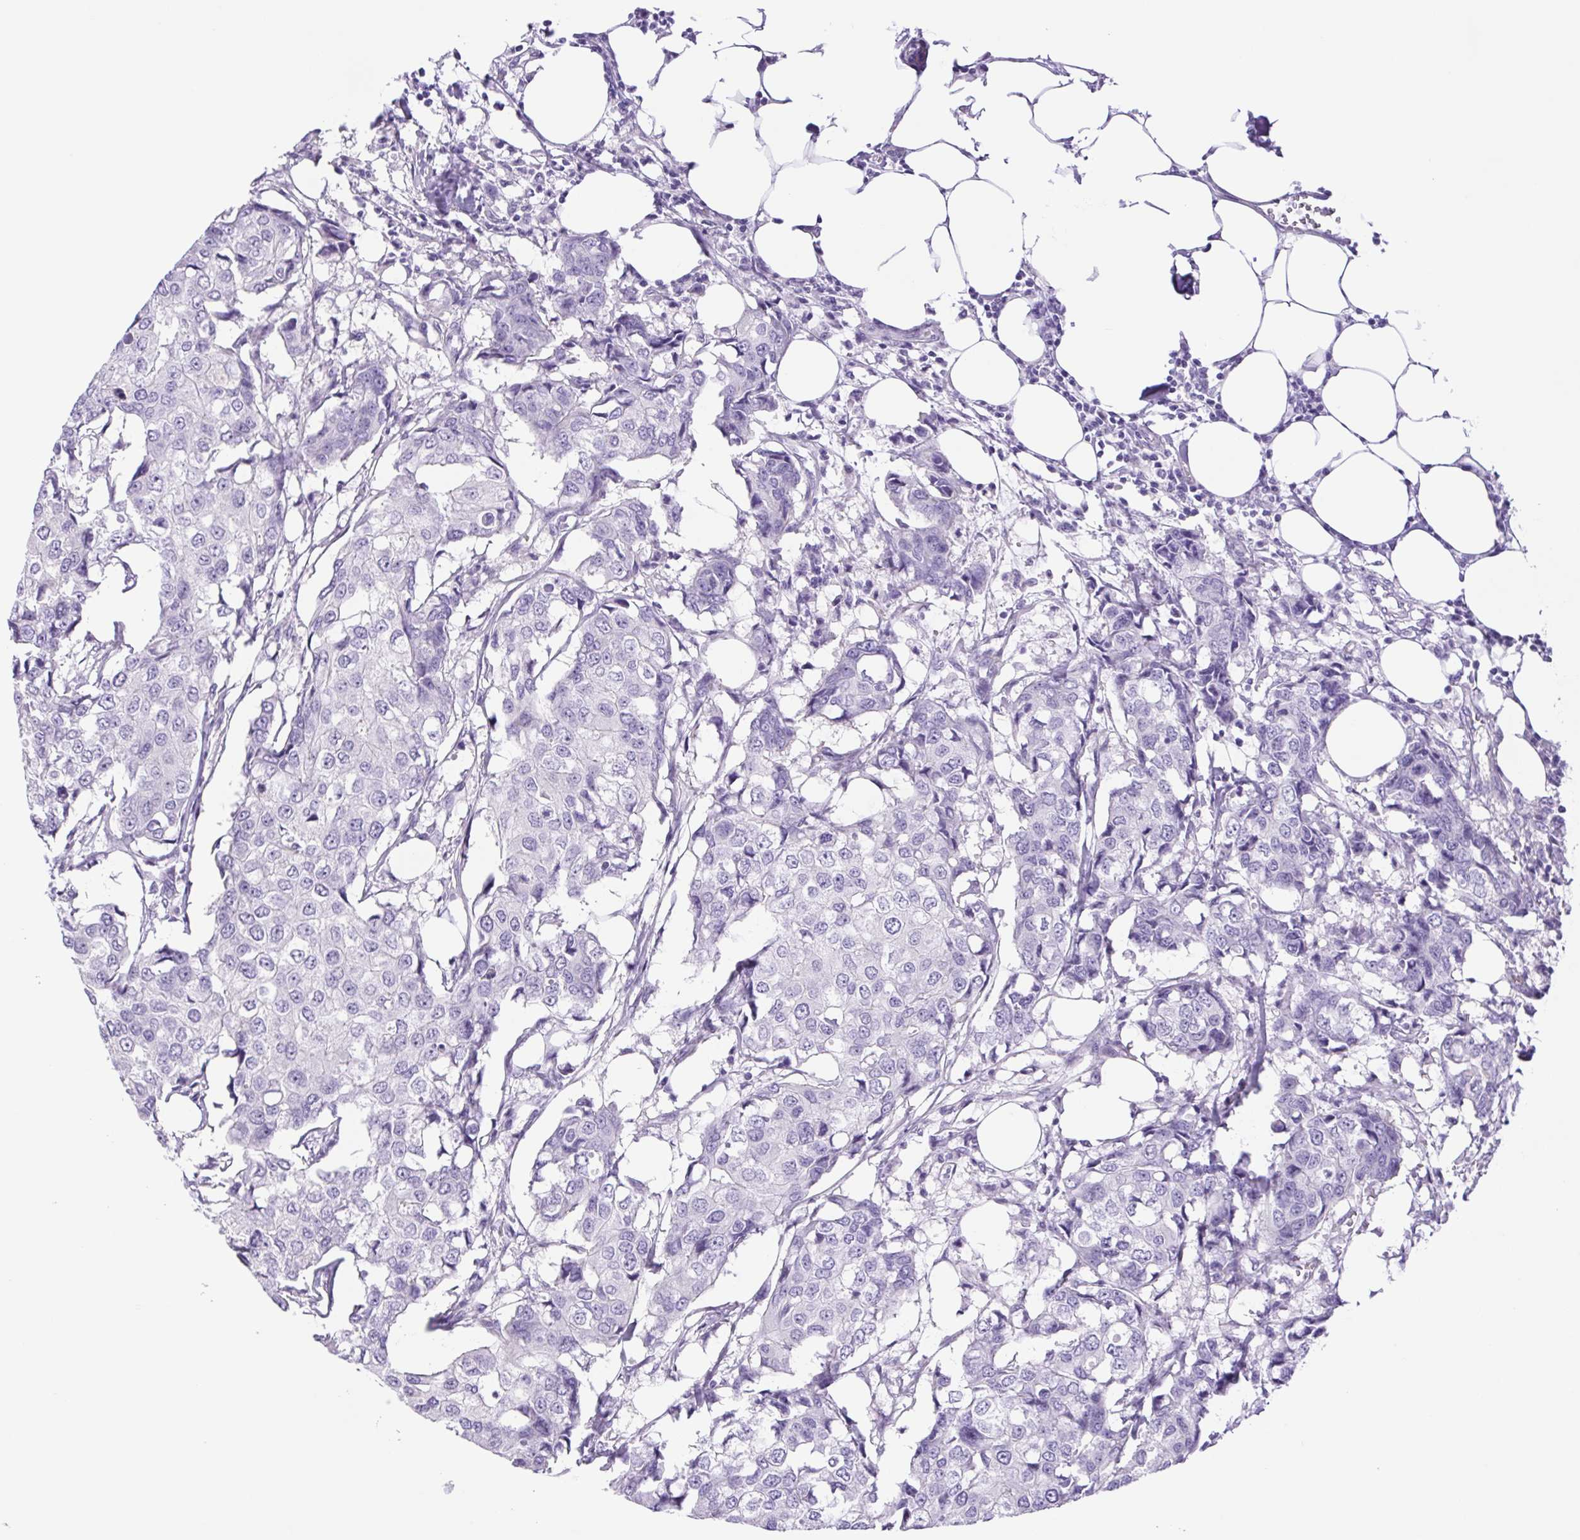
{"staining": {"intensity": "negative", "quantity": "none", "location": "none"}, "tissue": "breast cancer", "cell_type": "Tumor cells", "image_type": "cancer", "snomed": [{"axis": "morphology", "description": "Duct carcinoma"}, {"axis": "topography", "description": "Breast"}], "caption": "Immunohistochemical staining of human invasive ductal carcinoma (breast) shows no significant staining in tumor cells. (DAB (3,3'-diaminobenzidine) IHC with hematoxylin counter stain).", "gene": "CDSN", "patient": {"sex": "female", "age": 27}}